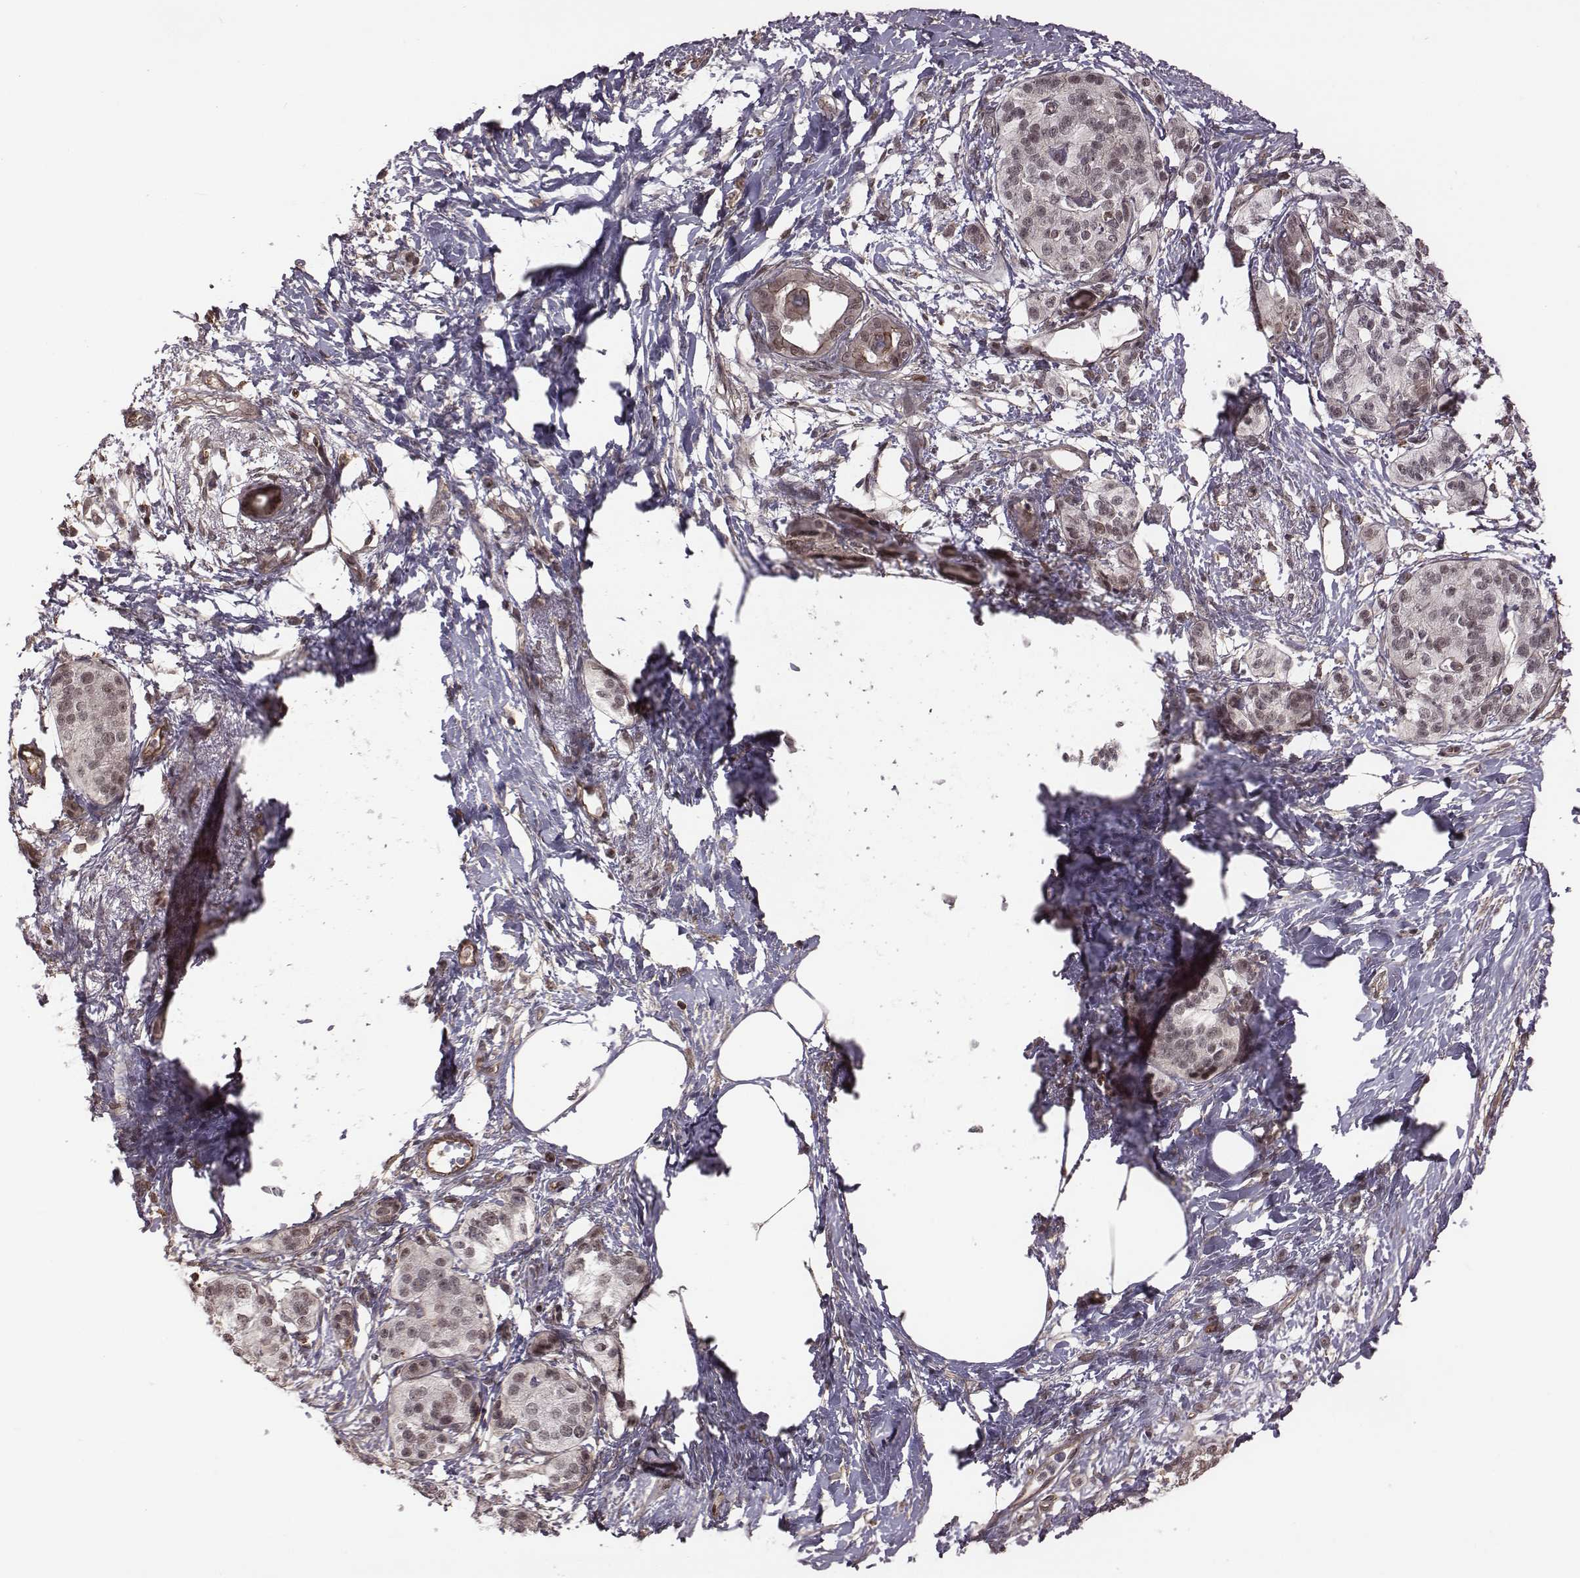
{"staining": {"intensity": "negative", "quantity": "none", "location": "none"}, "tissue": "pancreatic cancer", "cell_type": "Tumor cells", "image_type": "cancer", "snomed": [{"axis": "morphology", "description": "Adenocarcinoma, NOS"}, {"axis": "topography", "description": "Pancreas"}], "caption": "Immunohistochemical staining of human pancreatic cancer (adenocarcinoma) demonstrates no significant positivity in tumor cells. (IHC, brightfield microscopy, high magnification).", "gene": "RPL3", "patient": {"sex": "female", "age": 72}}